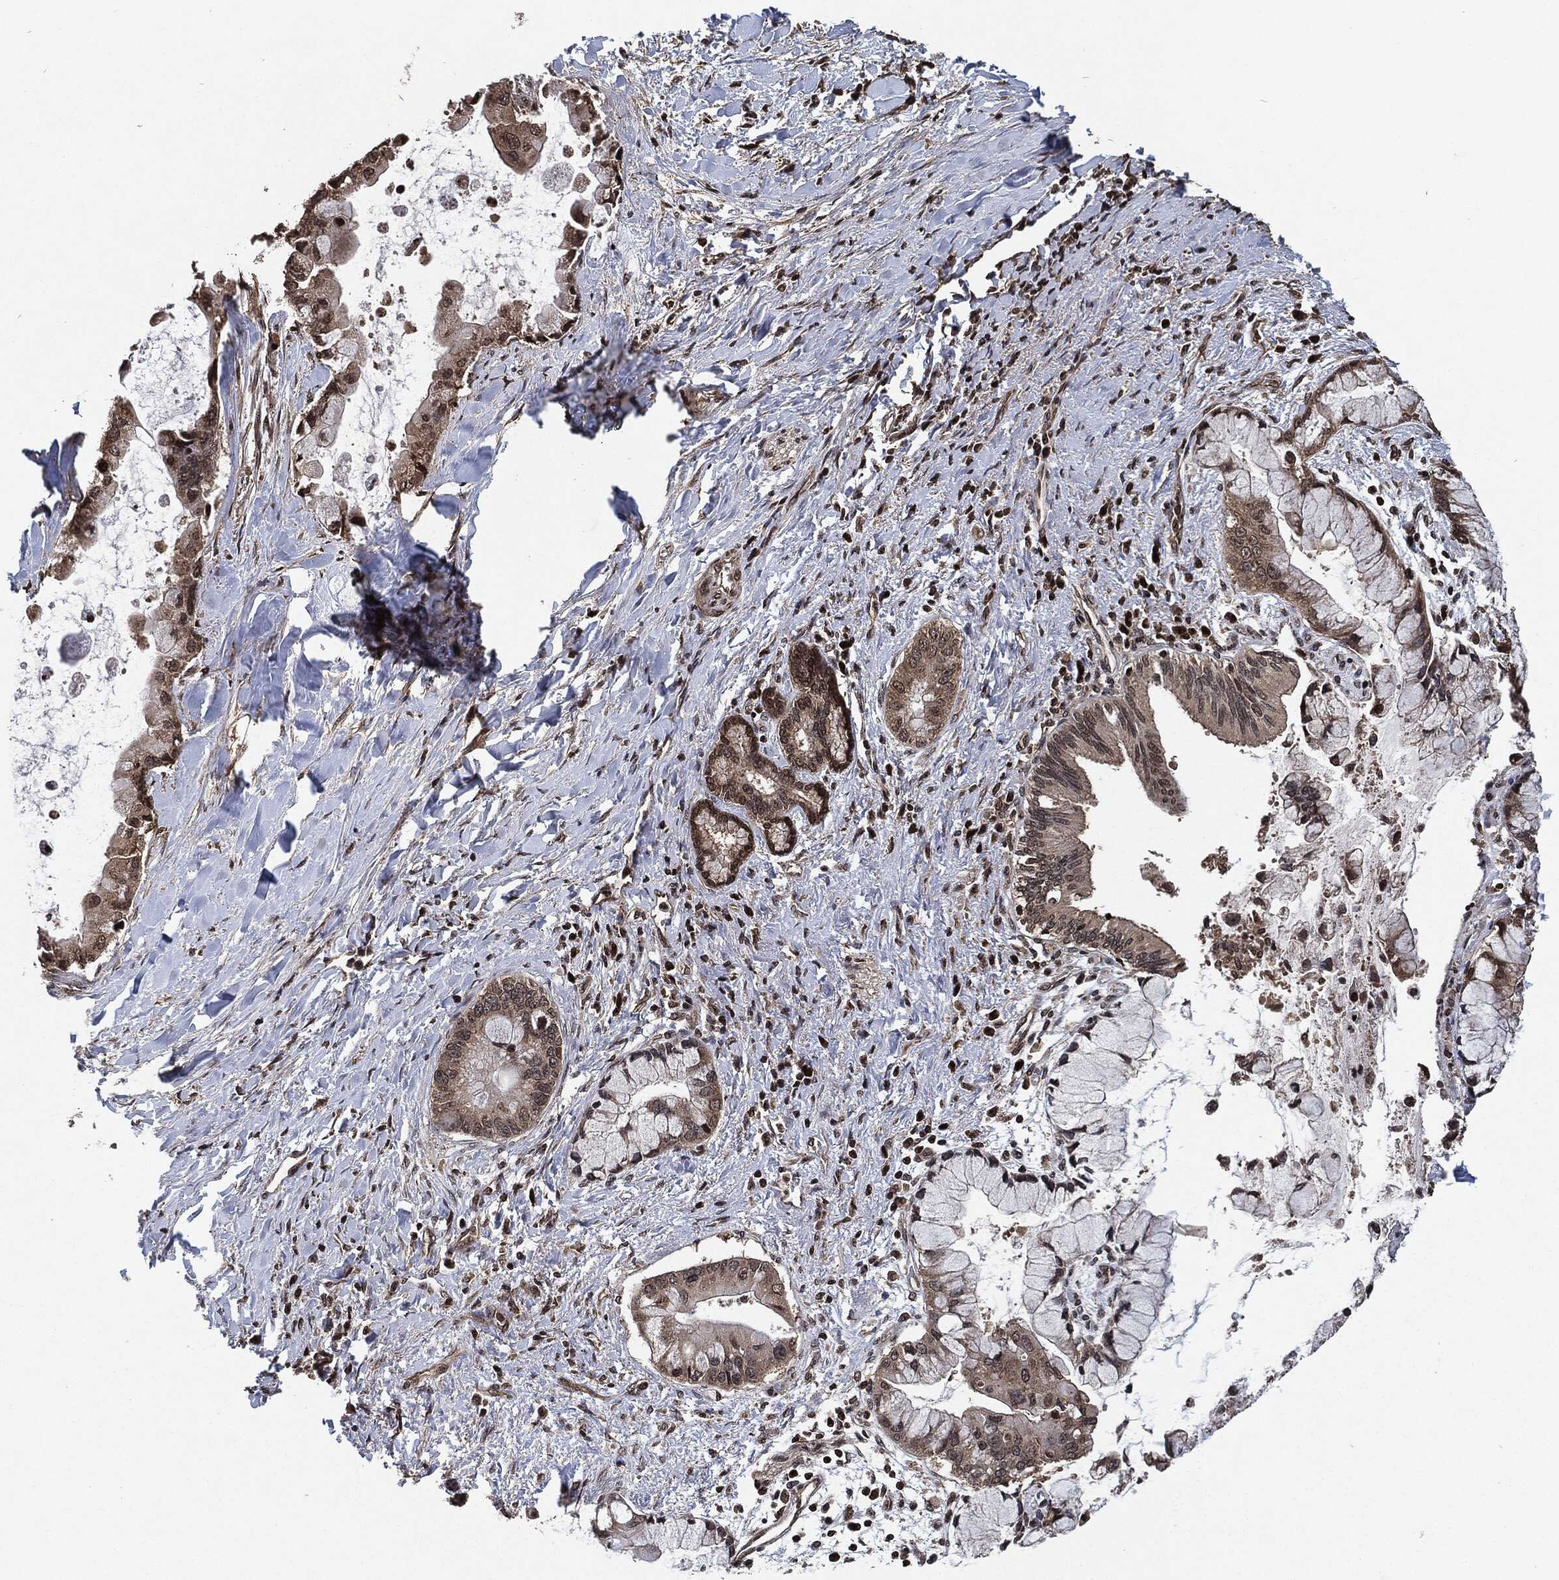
{"staining": {"intensity": "negative", "quantity": "none", "location": "none"}, "tissue": "liver cancer", "cell_type": "Tumor cells", "image_type": "cancer", "snomed": [{"axis": "morphology", "description": "Normal tissue, NOS"}, {"axis": "morphology", "description": "Cholangiocarcinoma"}, {"axis": "topography", "description": "Liver"}, {"axis": "topography", "description": "Peripheral nerve tissue"}], "caption": "Tumor cells are negative for protein expression in human cholangiocarcinoma (liver).", "gene": "PDK1", "patient": {"sex": "male", "age": 50}}